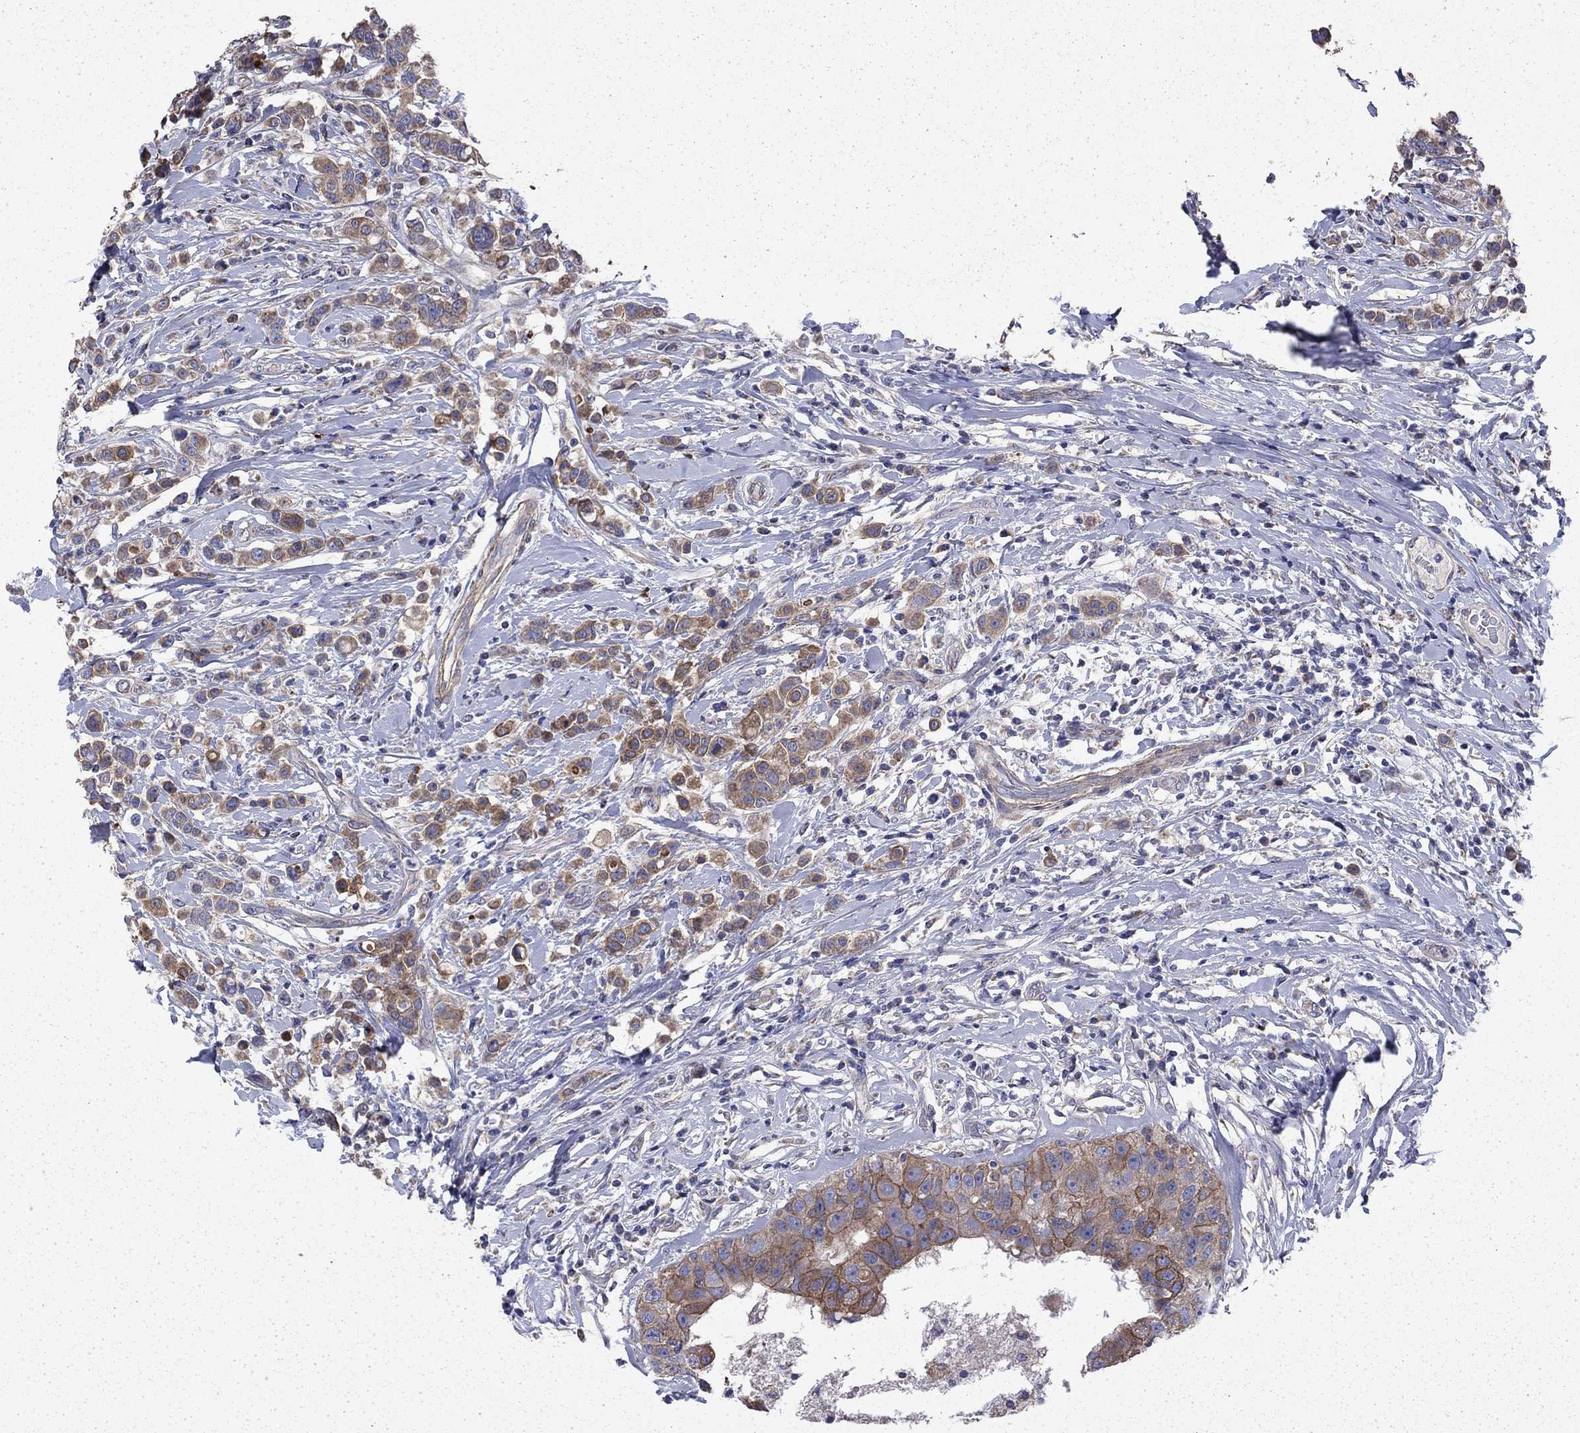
{"staining": {"intensity": "moderate", "quantity": "25%-75%", "location": "cytoplasmic/membranous"}, "tissue": "breast cancer", "cell_type": "Tumor cells", "image_type": "cancer", "snomed": [{"axis": "morphology", "description": "Duct carcinoma"}, {"axis": "topography", "description": "Breast"}], "caption": "Human breast cancer stained for a protein (brown) reveals moderate cytoplasmic/membranous positive expression in about 25%-75% of tumor cells.", "gene": "DTNA", "patient": {"sex": "female", "age": 27}}